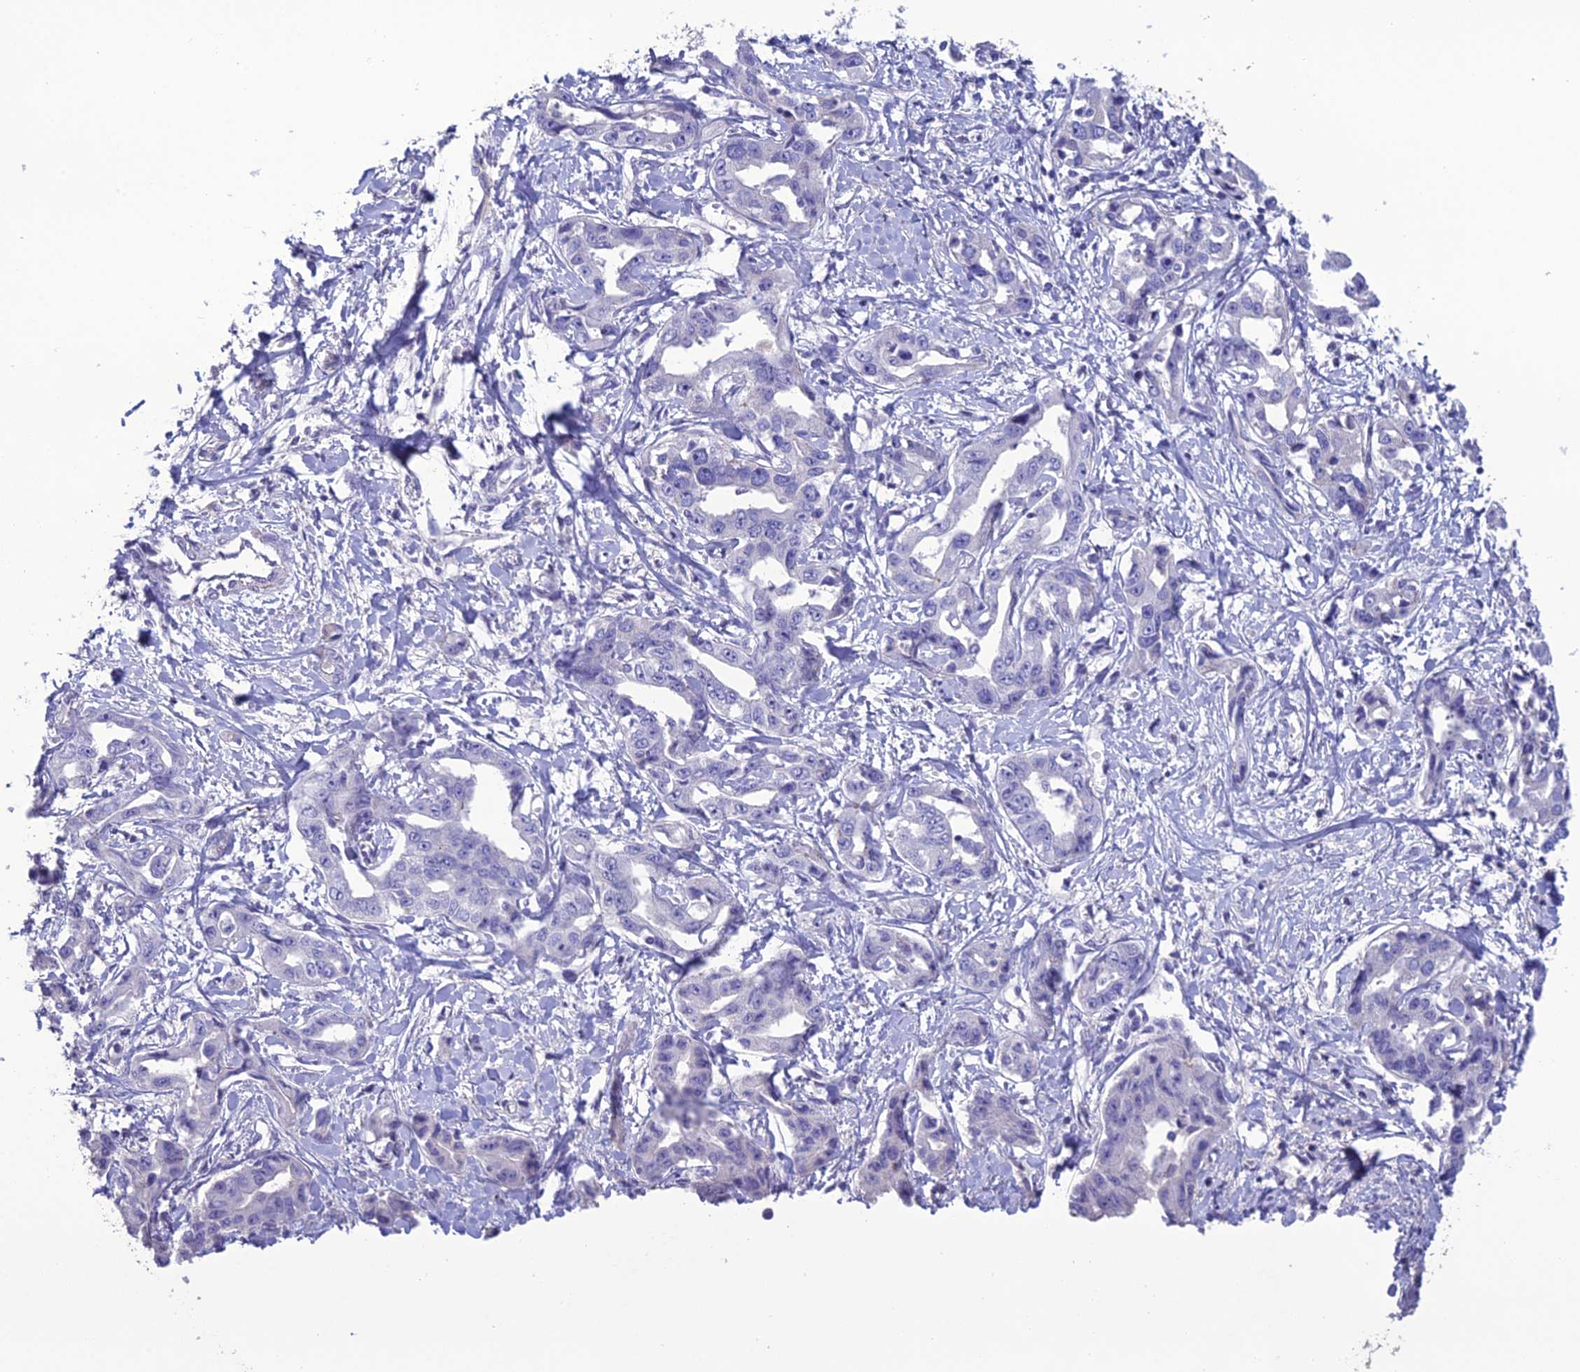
{"staining": {"intensity": "negative", "quantity": "none", "location": "none"}, "tissue": "liver cancer", "cell_type": "Tumor cells", "image_type": "cancer", "snomed": [{"axis": "morphology", "description": "Cholangiocarcinoma"}, {"axis": "topography", "description": "Liver"}], "caption": "An image of cholangiocarcinoma (liver) stained for a protein shows no brown staining in tumor cells. (DAB (3,3'-diaminobenzidine) immunohistochemistry (IHC) visualized using brightfield microscopy, high magnification).", "gene": "OR56B1", "patient": {"sex": "male", "age": 59}}